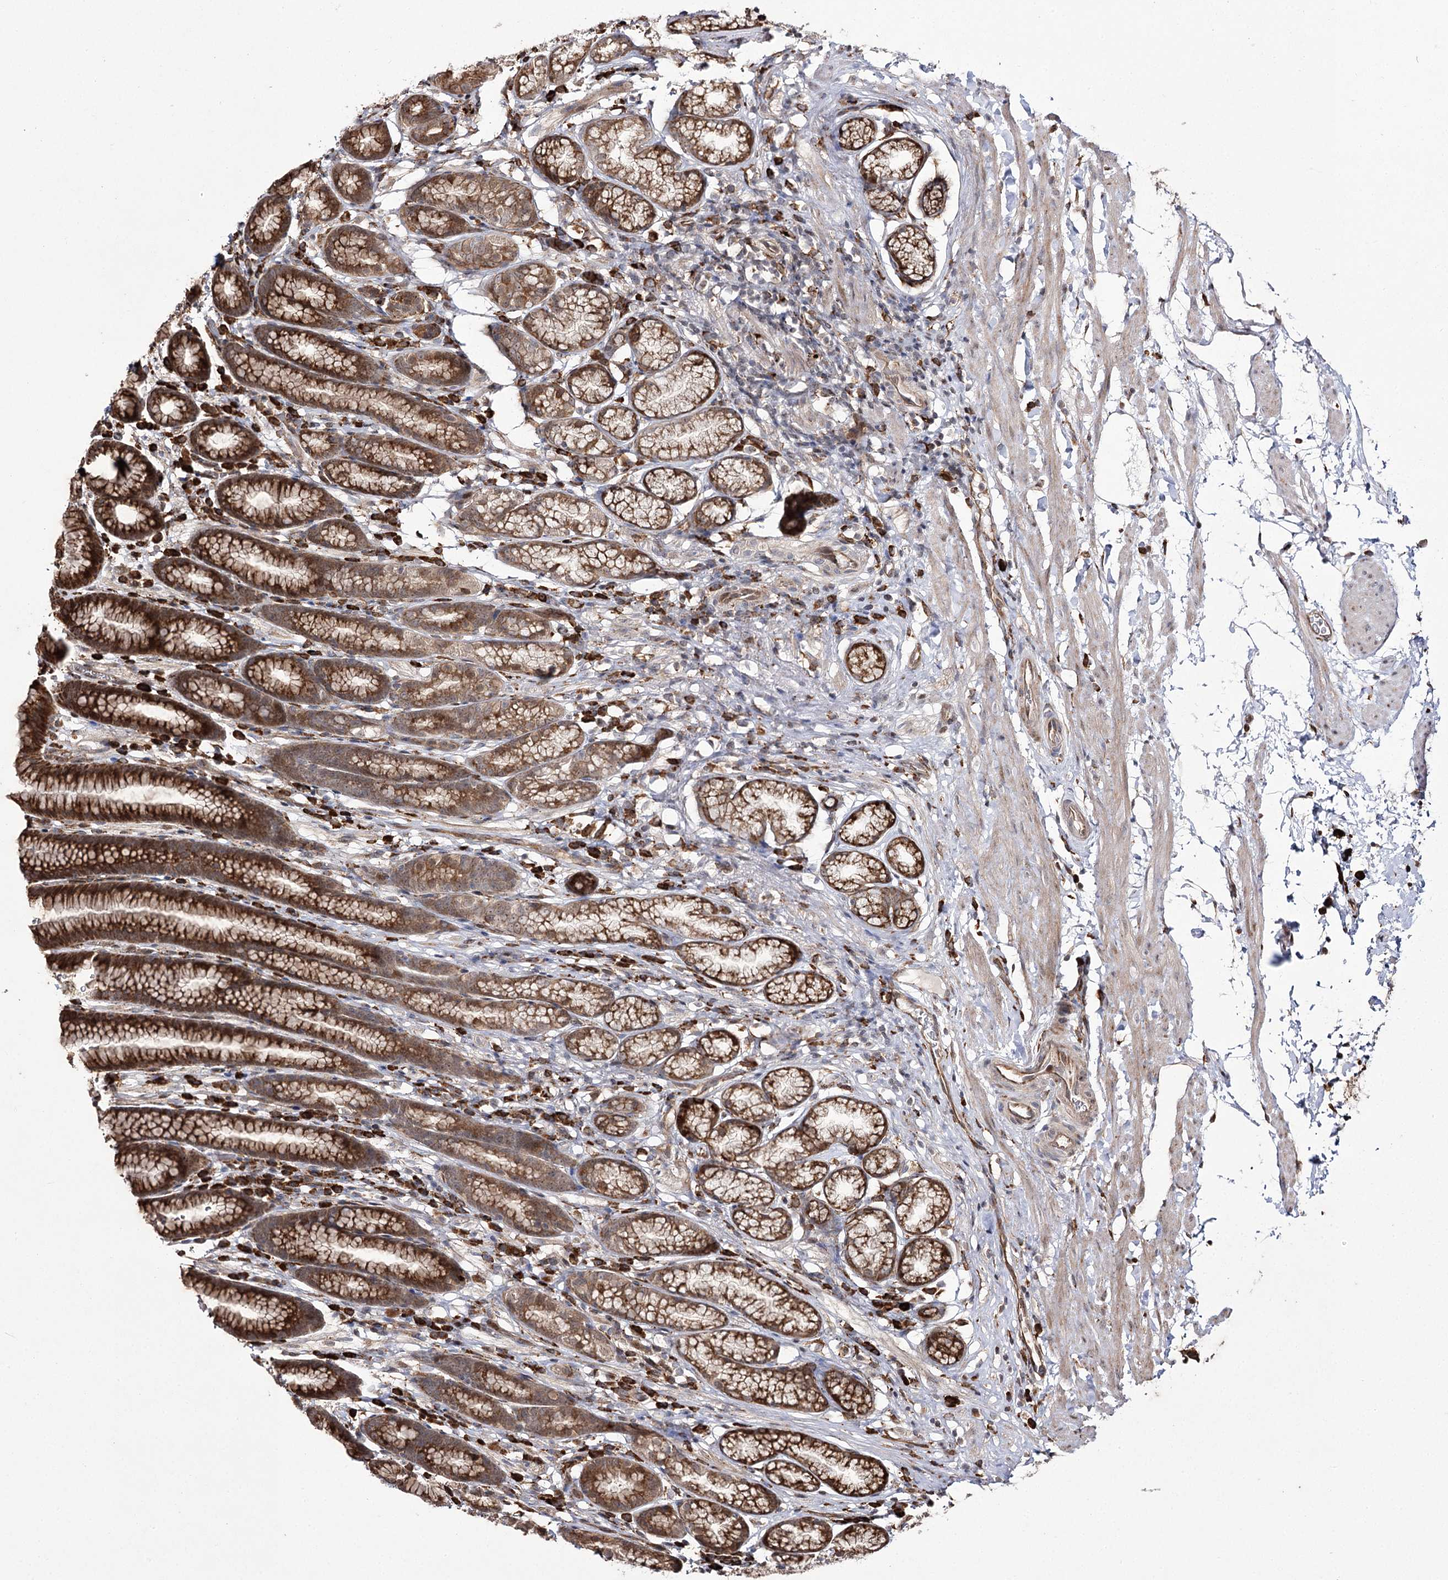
{"staining": {"intensity": "moderate", "quantity": ">75%", "location": "cytoplasmic/membranous"}, "tissue": "stomach", "cell_type": "Glandular cells", "image_type": "normal", "snomed": [{"axis": "morphology", "description": "Normal tissue, NOS"}, {"axis": "topography", "description": "Stomach"}], "caption": "Unremarkable stomach demonstrates moderate cytoplasmic/membranous positivity in about >75% of glandular cells Nuclei are stained in blue..", "gene": "FANCL", "patient": {"sex": "male", "age": 42}}